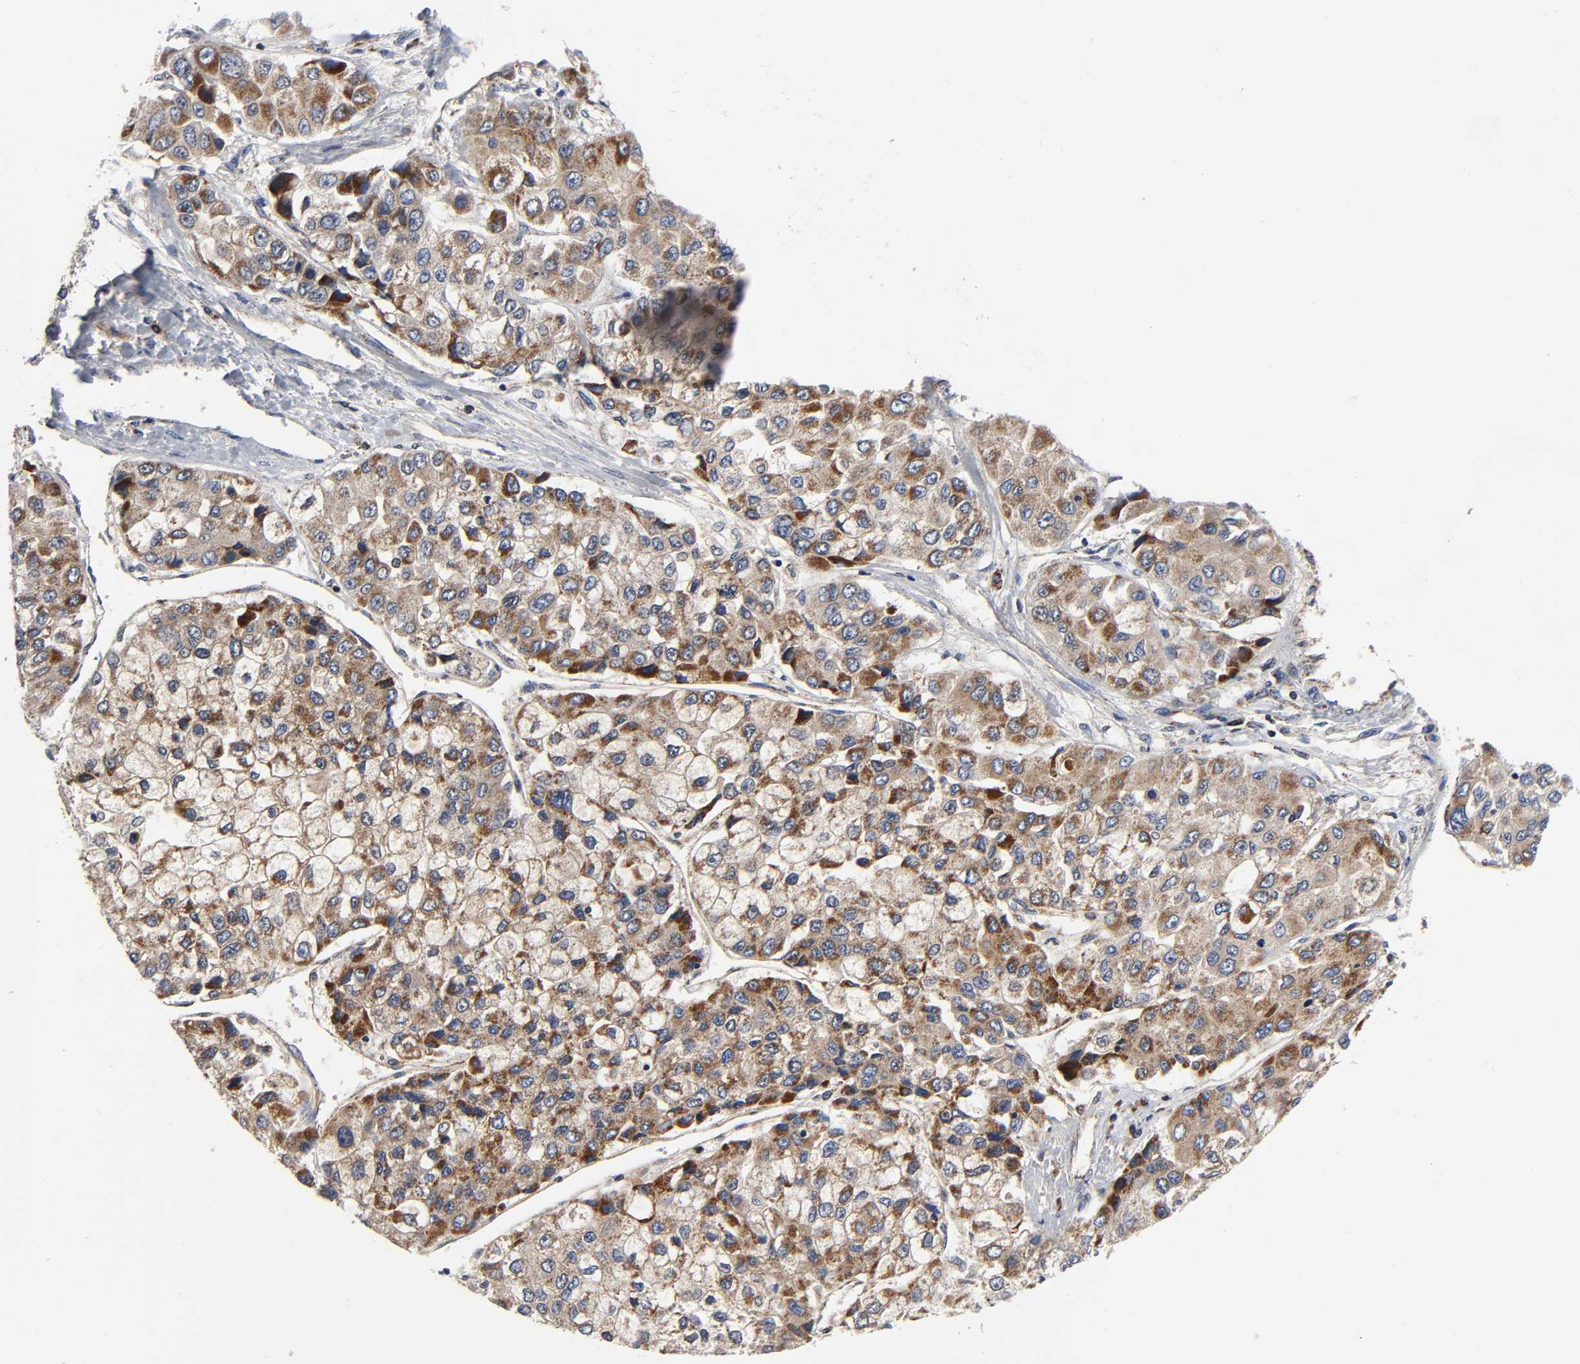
{"staining": {"intensity": "moderate", "quantity": "25%-75%", "location": "cytoplasmic/membranous"}, "tissue": "liver cancer", "cell_type": "Tumor cells", "image_type": "cancer", "snomed": [{"axis": "morphology", "description": "Carcinoma, Hepatocellular, NOS"}, {"axis": "topography", "description": "Liver"}], "caption": "A medium amount of moderate cytoplasmic/membranous expression is appreciated in about 25%-75% of tumor cells in liver cancer (hepatocellular carcinoma) tissue.", "gene": "AOPEP", "patient": {"sex": "female", "age": 66}}